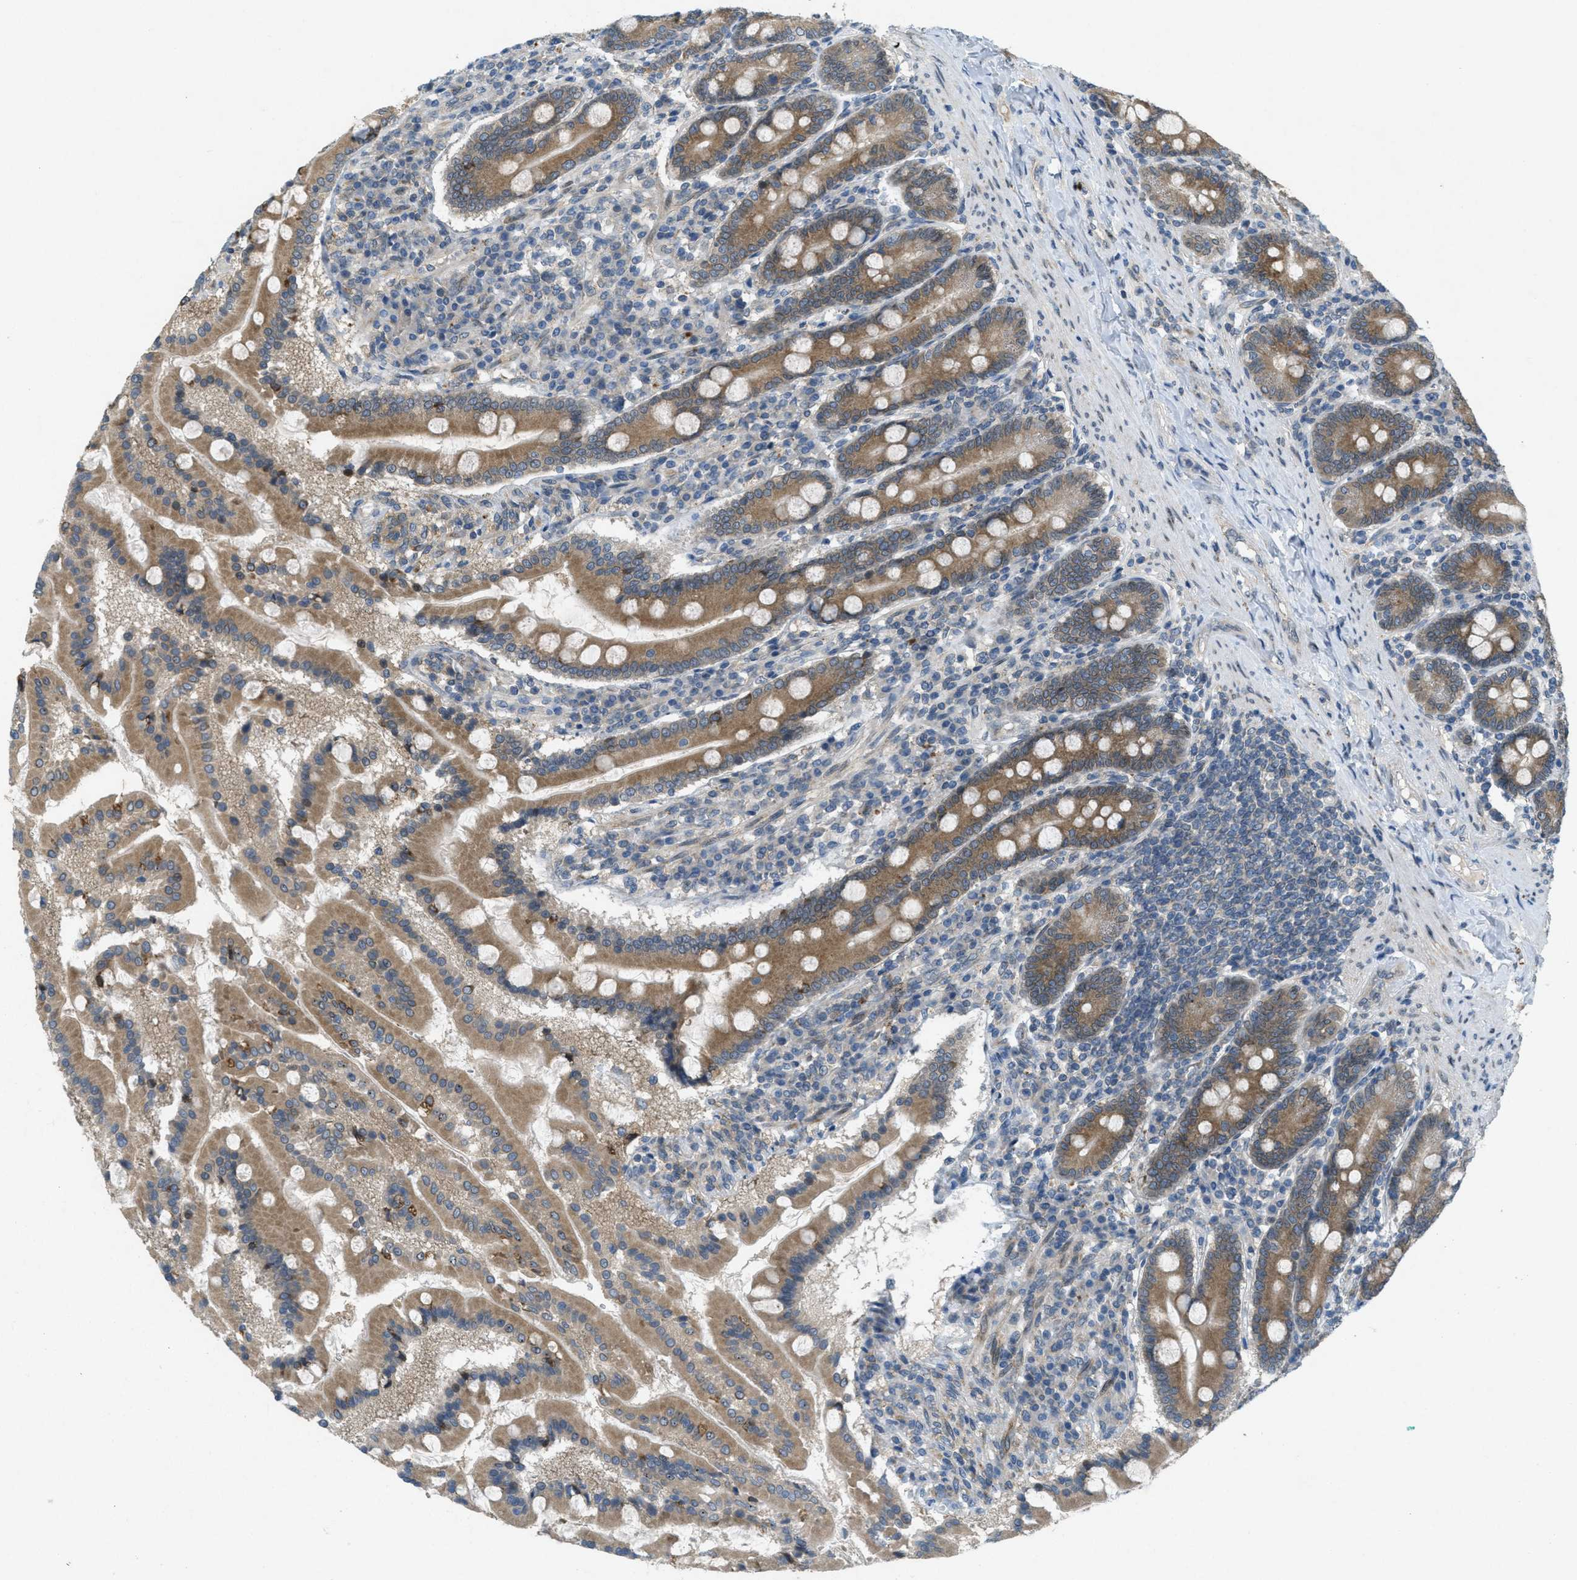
{"staining": {"intensity": "strong", "quantity": ">75%", "location": "cytoplasmic/membranous"}, "tissue": "duodenum", "cell_type": "Glandular cells", "image_type": "normal", "snomed": [{"axis": "morphology", "description": "Normal tissue, NOS"}, {"axis": "topography", "description": "Duodenum"}], "caption": "Normal duodenum displays strong cytoplasmic/membranous staining in about >75% of glandular cells.", "gene": "SIGMAR1", "patient": {"sex": "male", "age": 50}}